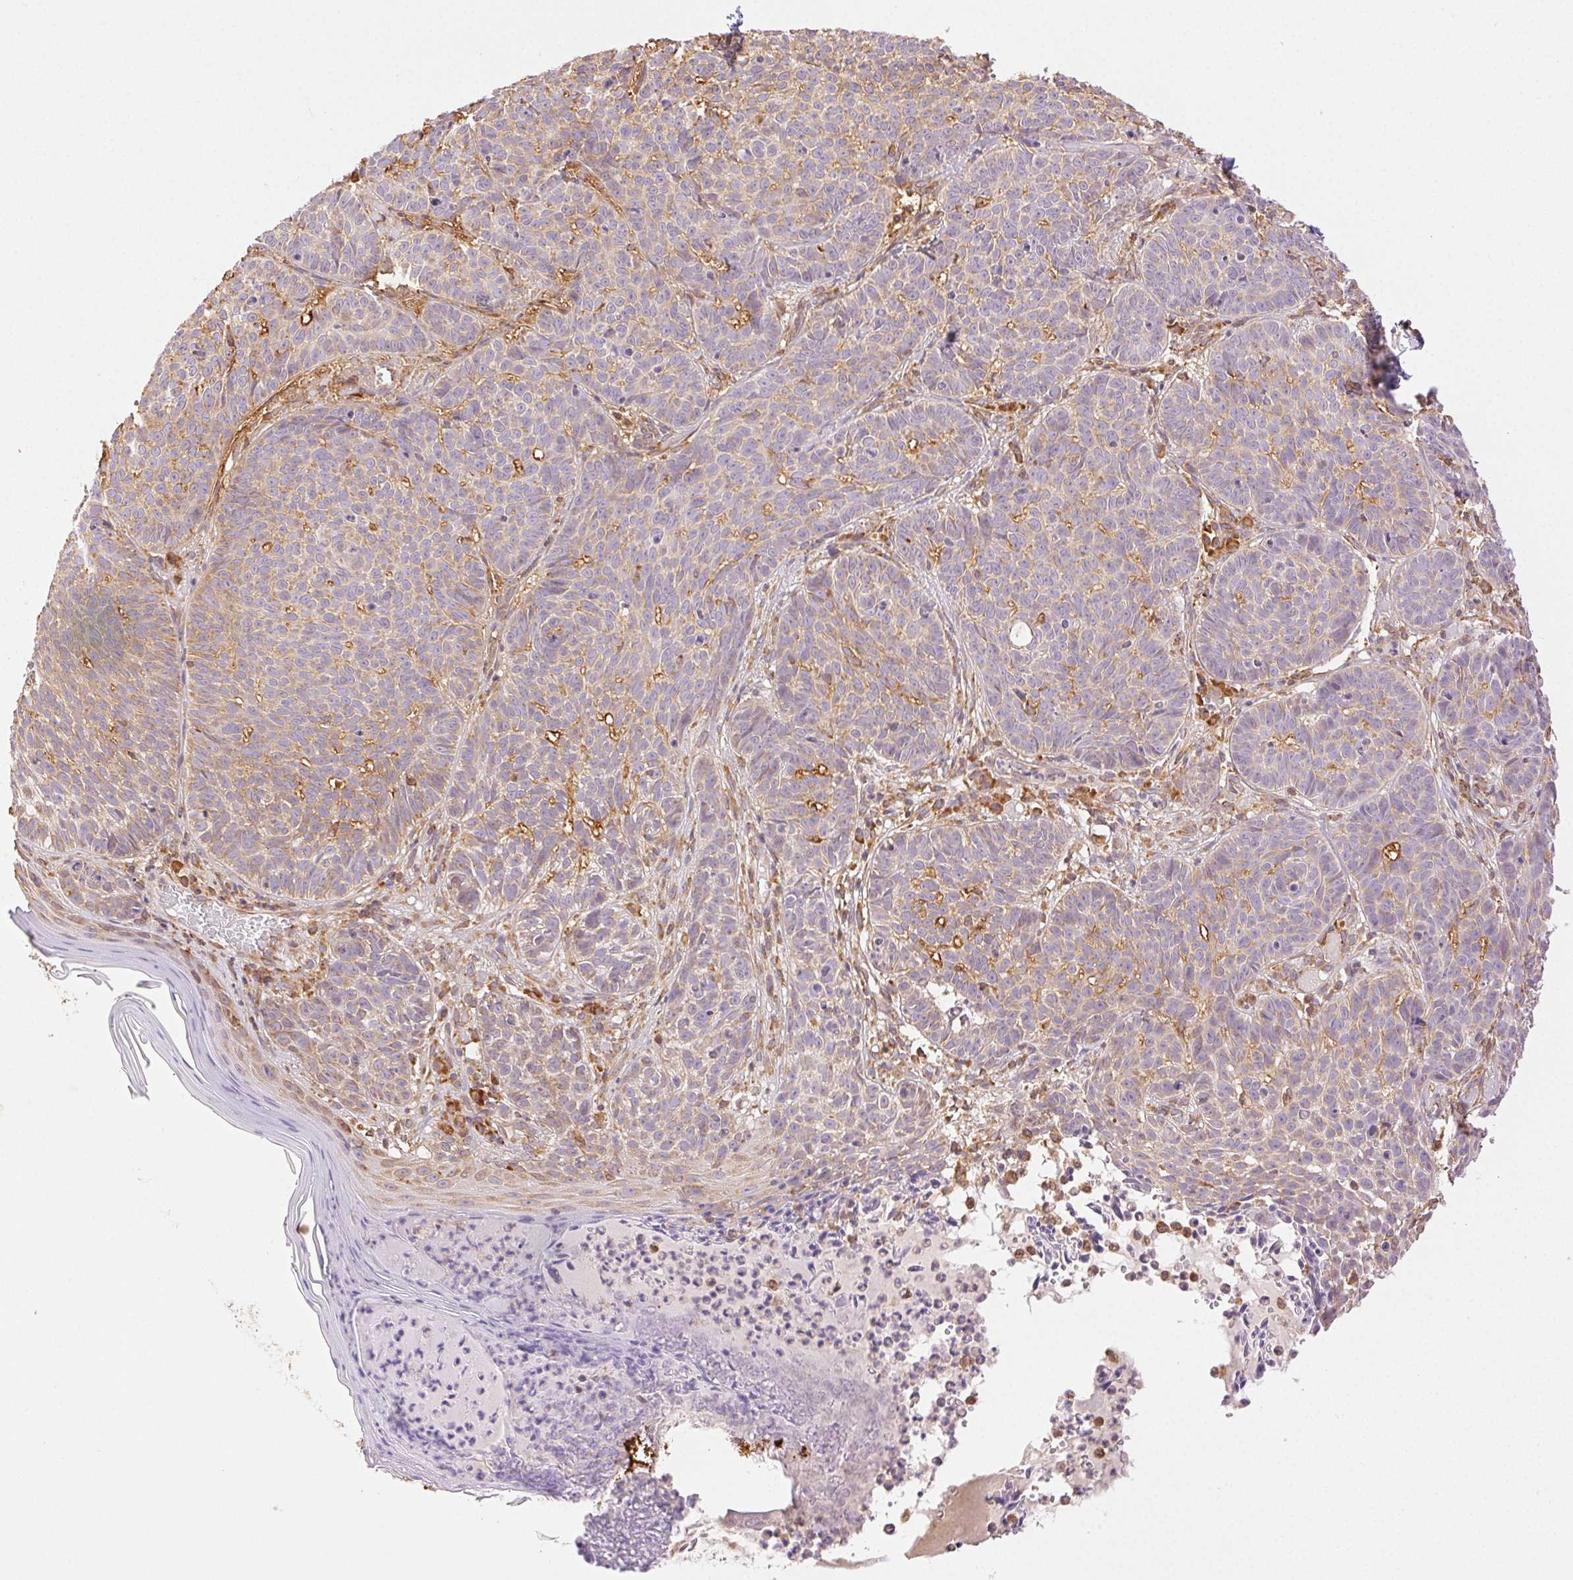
{"staining": {"intensity": "weak", "quantity": "25%-75%", "location": "cytoplasmic/membranous"}, "tissue": "skin cancer", "cell_type": "Tumor cells", "image_type": "cancer", "snomed": [{"axis": "morphology", "description": "Basal cell carcinoma"}, {"axis": "topography", "description": "Skin"}], "caption": "IHC of basal cell carcinoma (skin) shows low levels of weak cytoplasmic/membranous positivity in approximately 25%-75% of tumor cells.", "gene": "ENTREP1", "patient": {"sex": "male", "age": 90}}